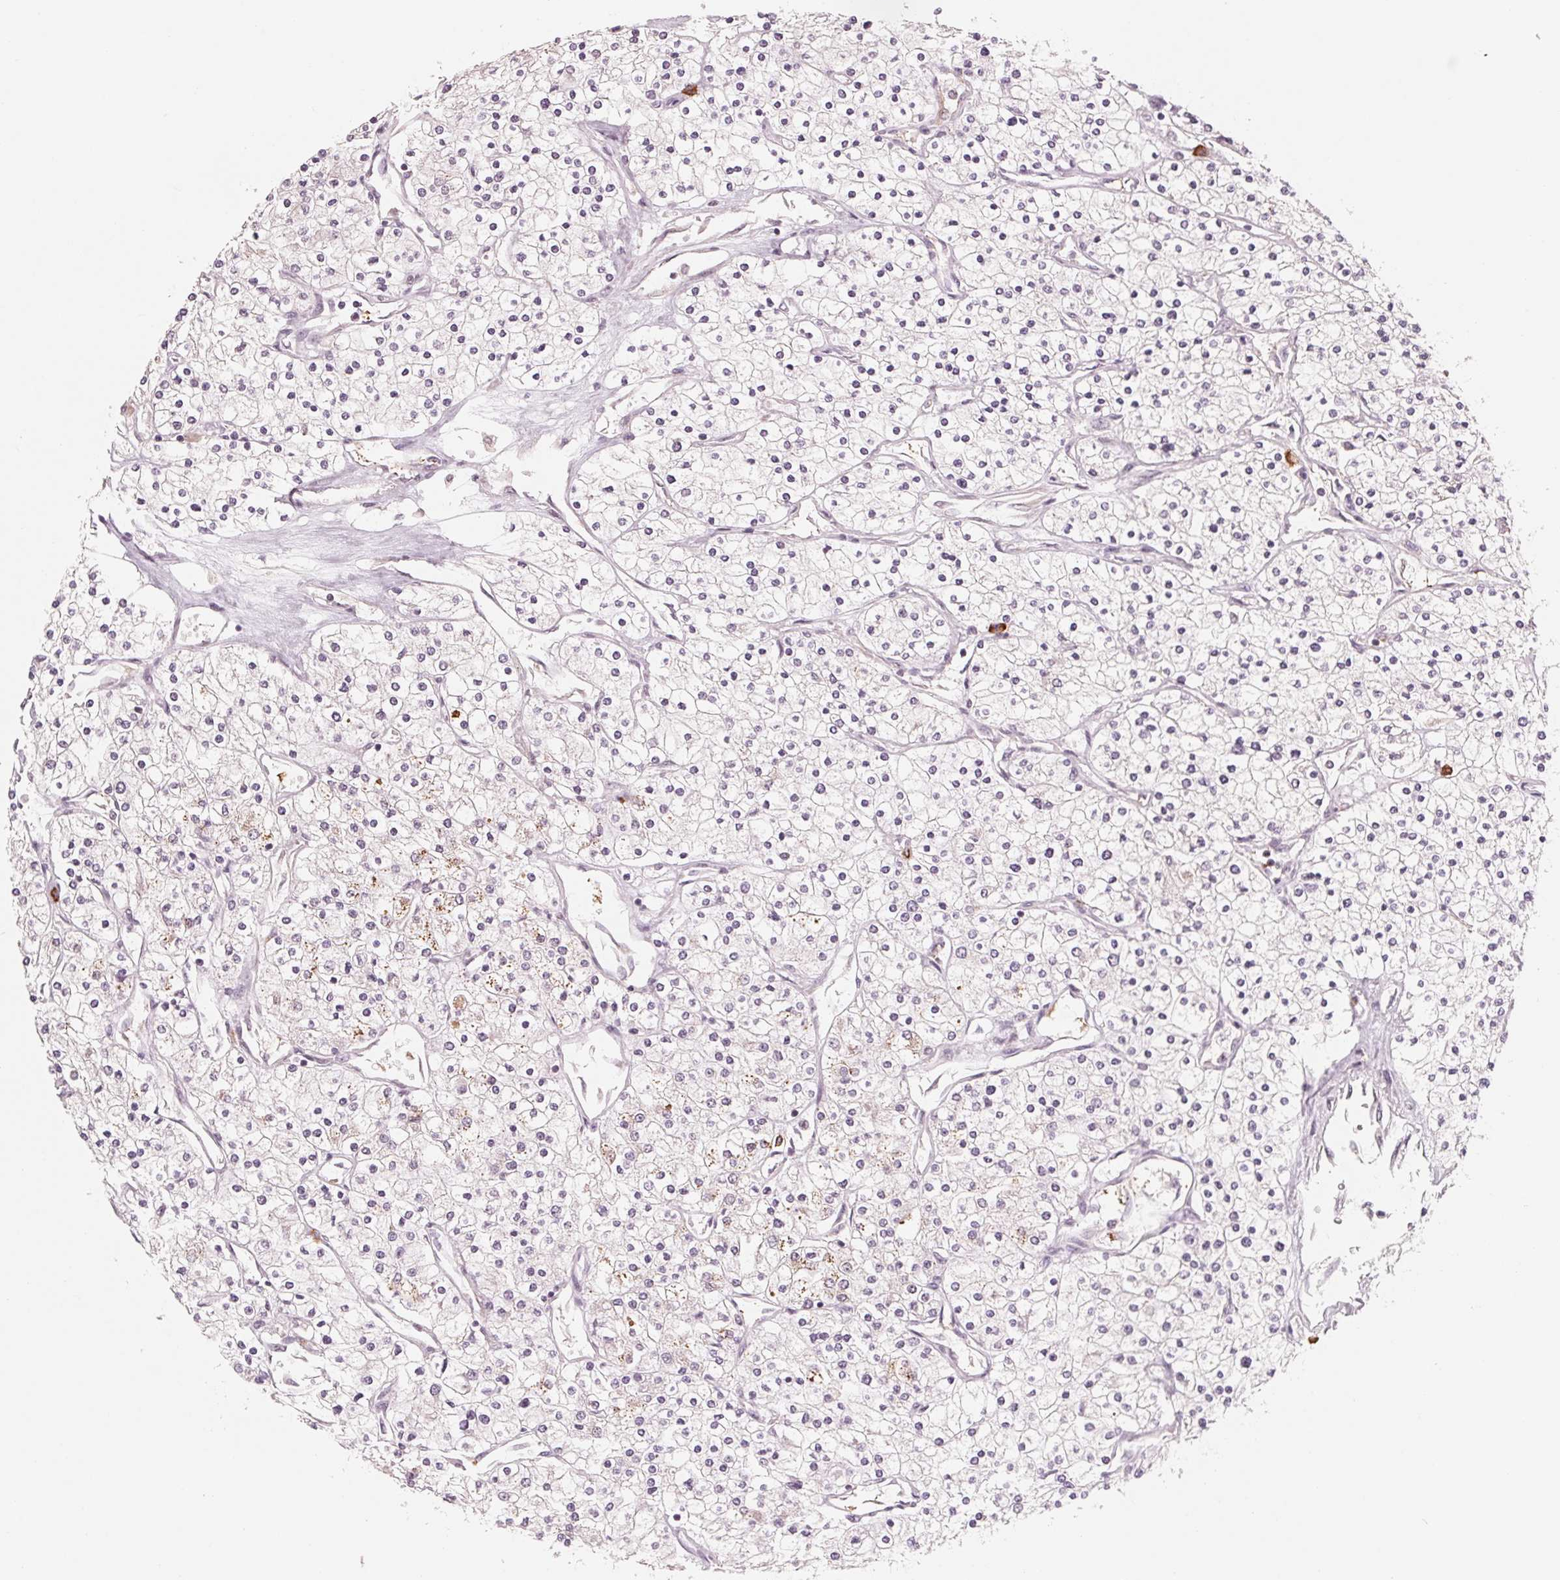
{"staining": {"intensity": "weak", "quantity": "<25%", "location": "cytoplasmic/membranous"}, "tissue": "renal cancer", "cell_type": "Tumor cells", "image_type": "cancer", "snomed": [{"axis": "morphology", "description": "Adenocarcinoma, NOS"}, {"axis": "topography", "description": "Kidney"}], "caption": "Tumor cells show no significant expression in renal cancer. (DAB (3,3'-diaminobenzidine) IHC with hematoxylin counter stain).", "gene": "GIGYF2", "patient": {"sex": "male", "age": 80}}